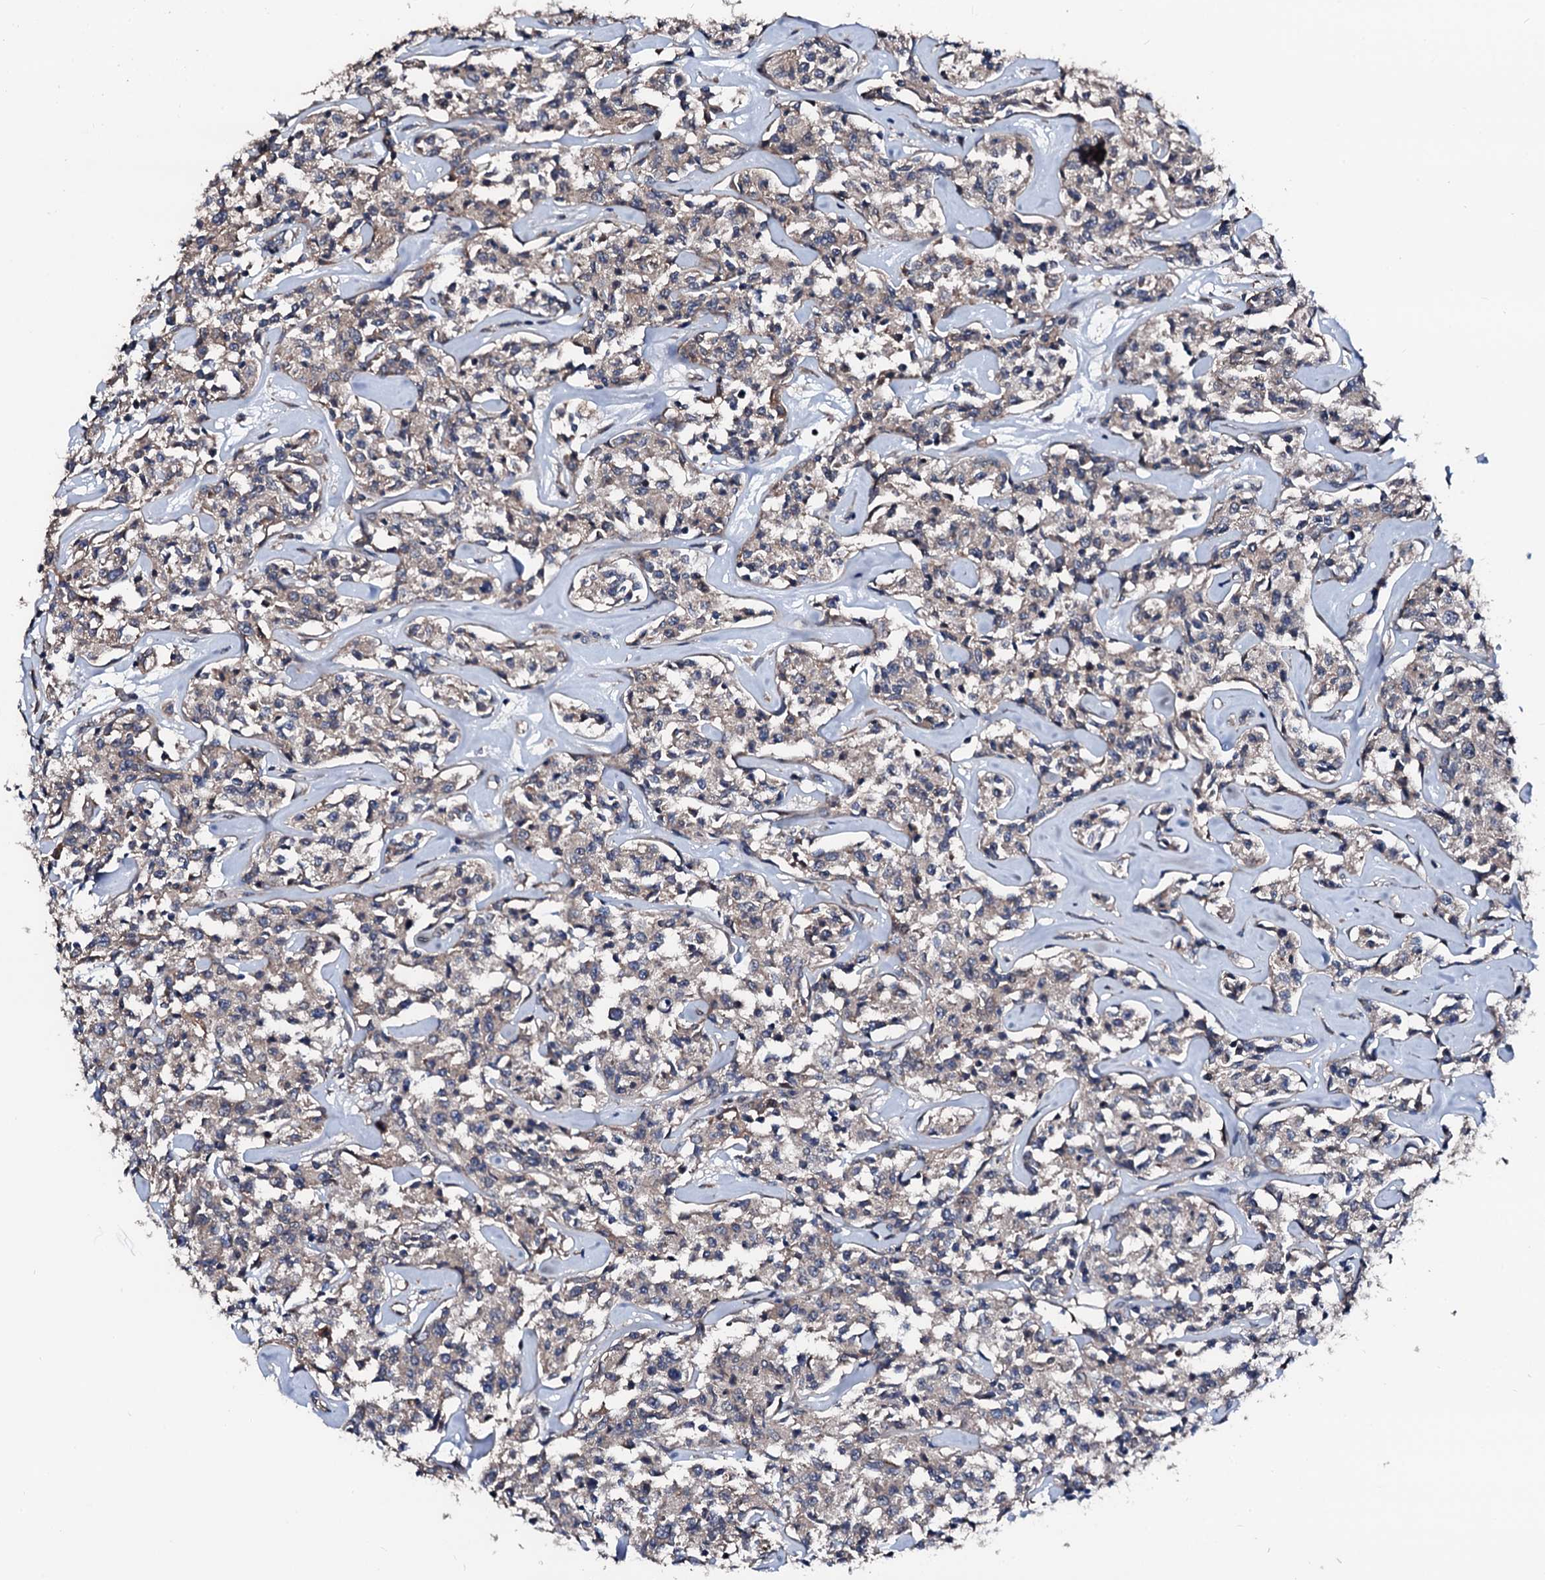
{"staining": {"intensity": "weak", "quantity": "25%-75%", "location": "cytoplasmic/membranous"}, "tissue": "lymphoma", "cell_type": "Tumor cells", "image_type": "cancer", "snomed": [{"axis": "morphology", "description": "Malignant lymphoma, non-Hodgkin's type, Low grade"}, {"axis": "topography", "description": "Small intestine"}], "caption": "Lymphoma stained with a protein marker demonstrates weak staining in tumor cells.", "gene": "TRAFD1", "patient": {"sex": "female", "age": 59}}